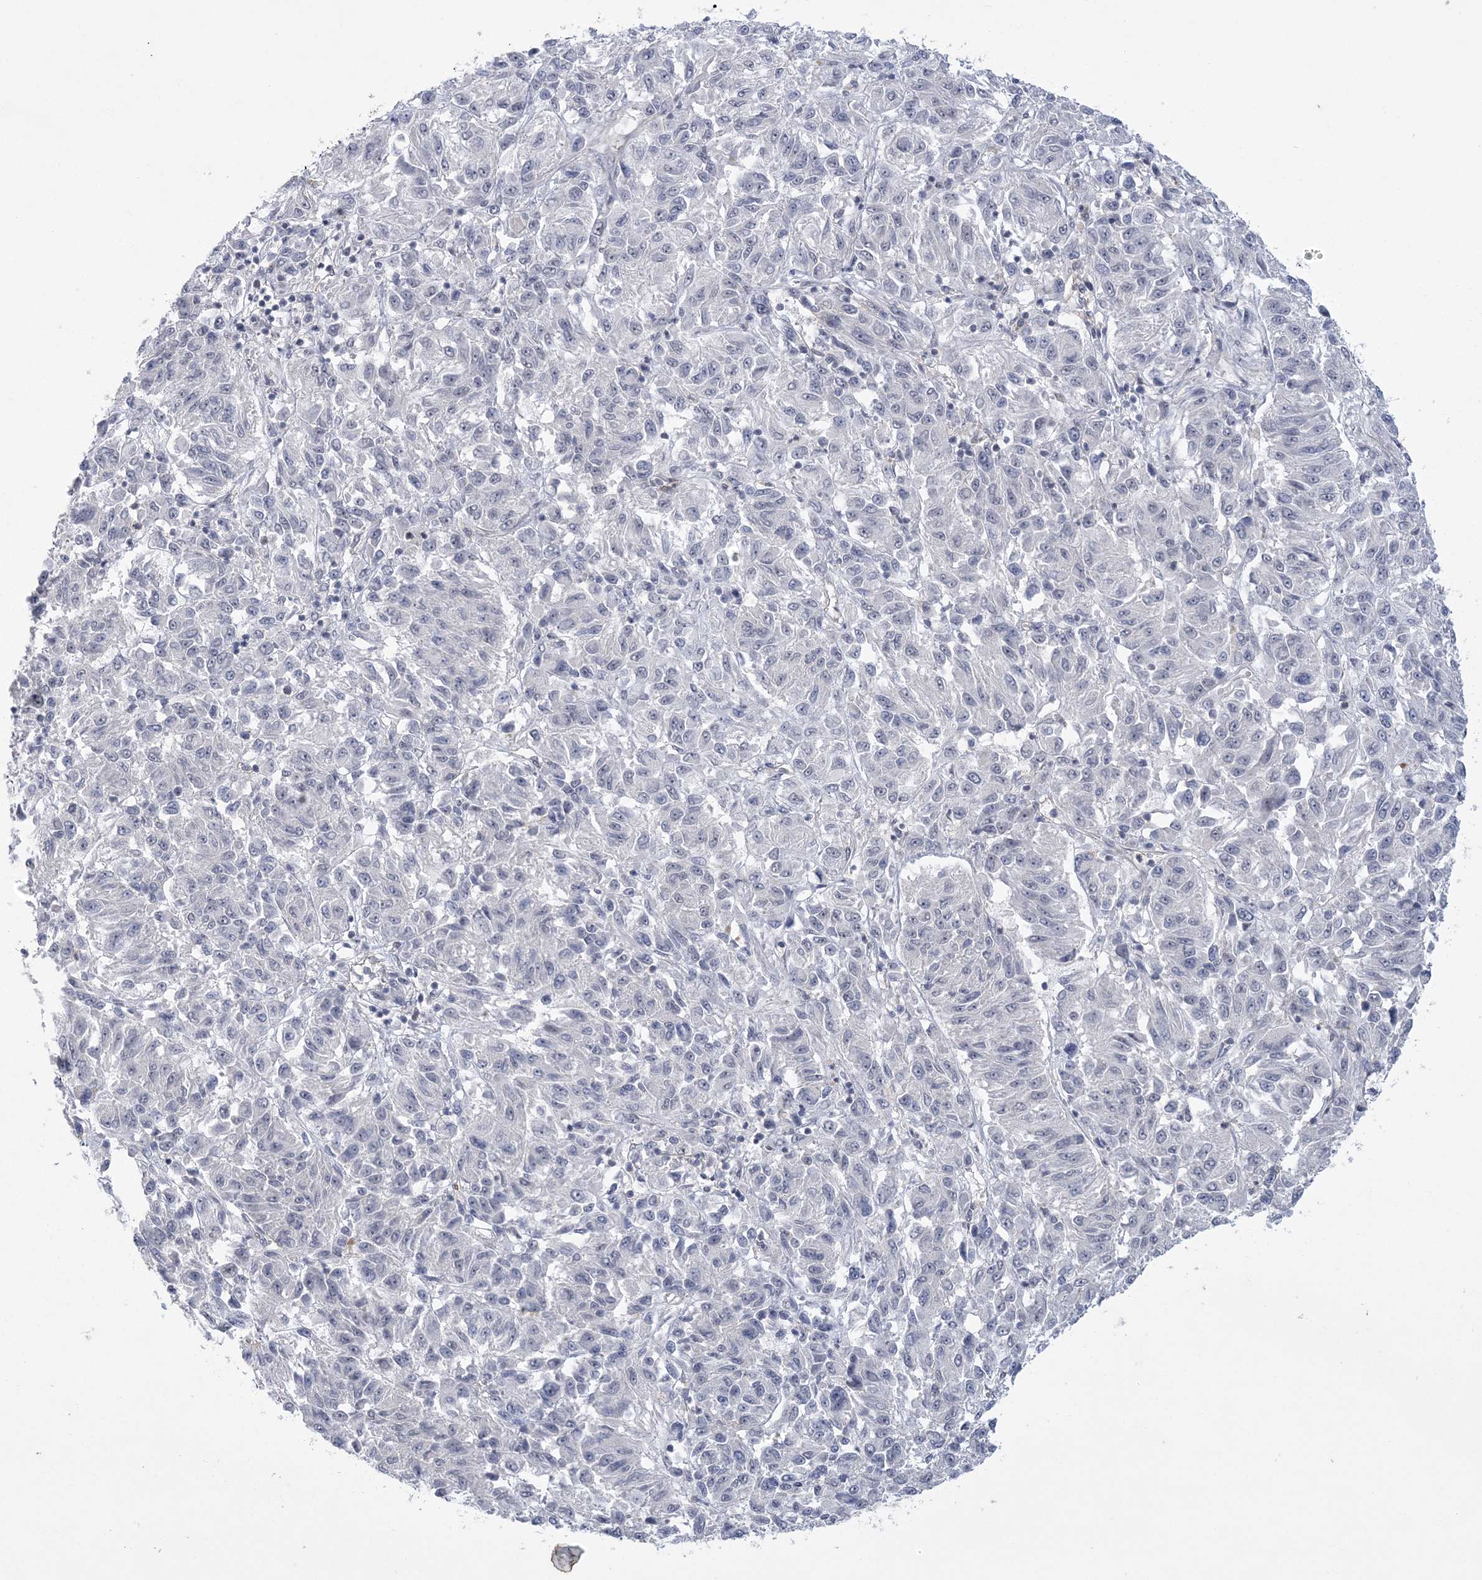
{"staining": {"intensity": "negative", "quantity": "none", "location": "none"}, "tissue": "melanoma", "cell_type": "Tumor cells", "image_type": "cancer", "snomed": [{"axis": "morphology", "description": "Malignant melanoma, Metastatic site"}, {"axis": "topography", "description": "Lung"}], "caption": "Tumor cells are negative for brown protein staining in malignant melanoma (metastatic site).", "gene": "HOMEZ", "patient": {"sex": "male", "age": 64}}